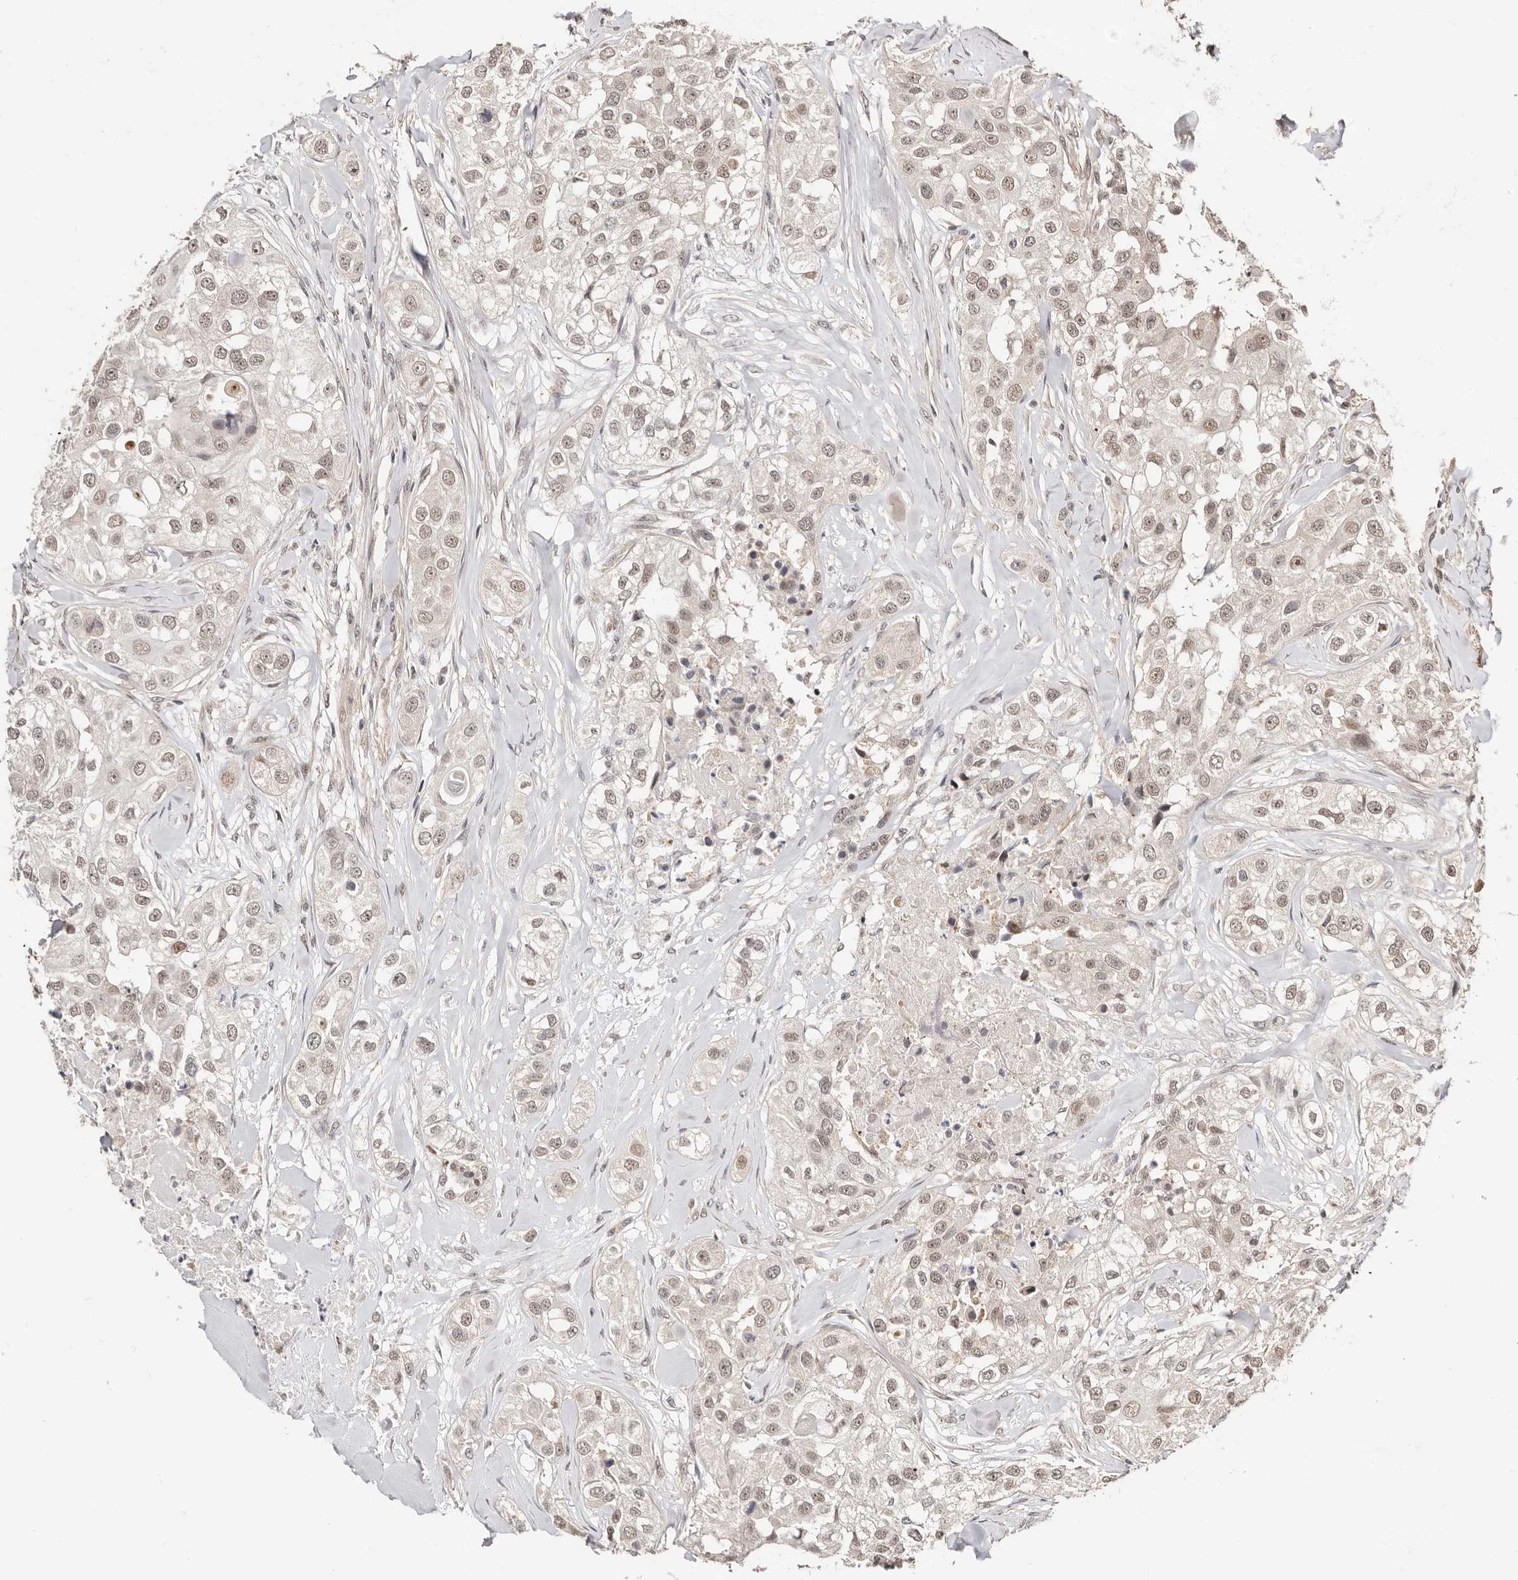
{"staining": {"intensity": "weak", "quantity": "25%-75%", "location": "nuclear"}, "tissue": "head and neck cancer", "cell_type": "Tumor cells", "image_type": "cancer", "snomed": [{"axis": "morphology", "description": "Normal tissue, NOS"}, {"axis": "morphology", "description": "Squamous cell carcinoma, NOS"}, {"axis": "topography", "description": "Skeletal muscle"}, {"axis": "topography", "description": "Head-Neck"}], "caption": "Immunohistochemistry (IHC) staining of head and neck cancer, which shows low levels of weak nuclear positivity in approximately 25%-75% of tumor cells indicating weak nuclear protein staining. The staining was performed using DAB (3,3'-diaminobenzidine) (brown) for protein detection and nuclei were counterstained in hematoxylin (blue).", "gene": "CTNNBL1", "patient": {"sex": "male", "age": 51}}